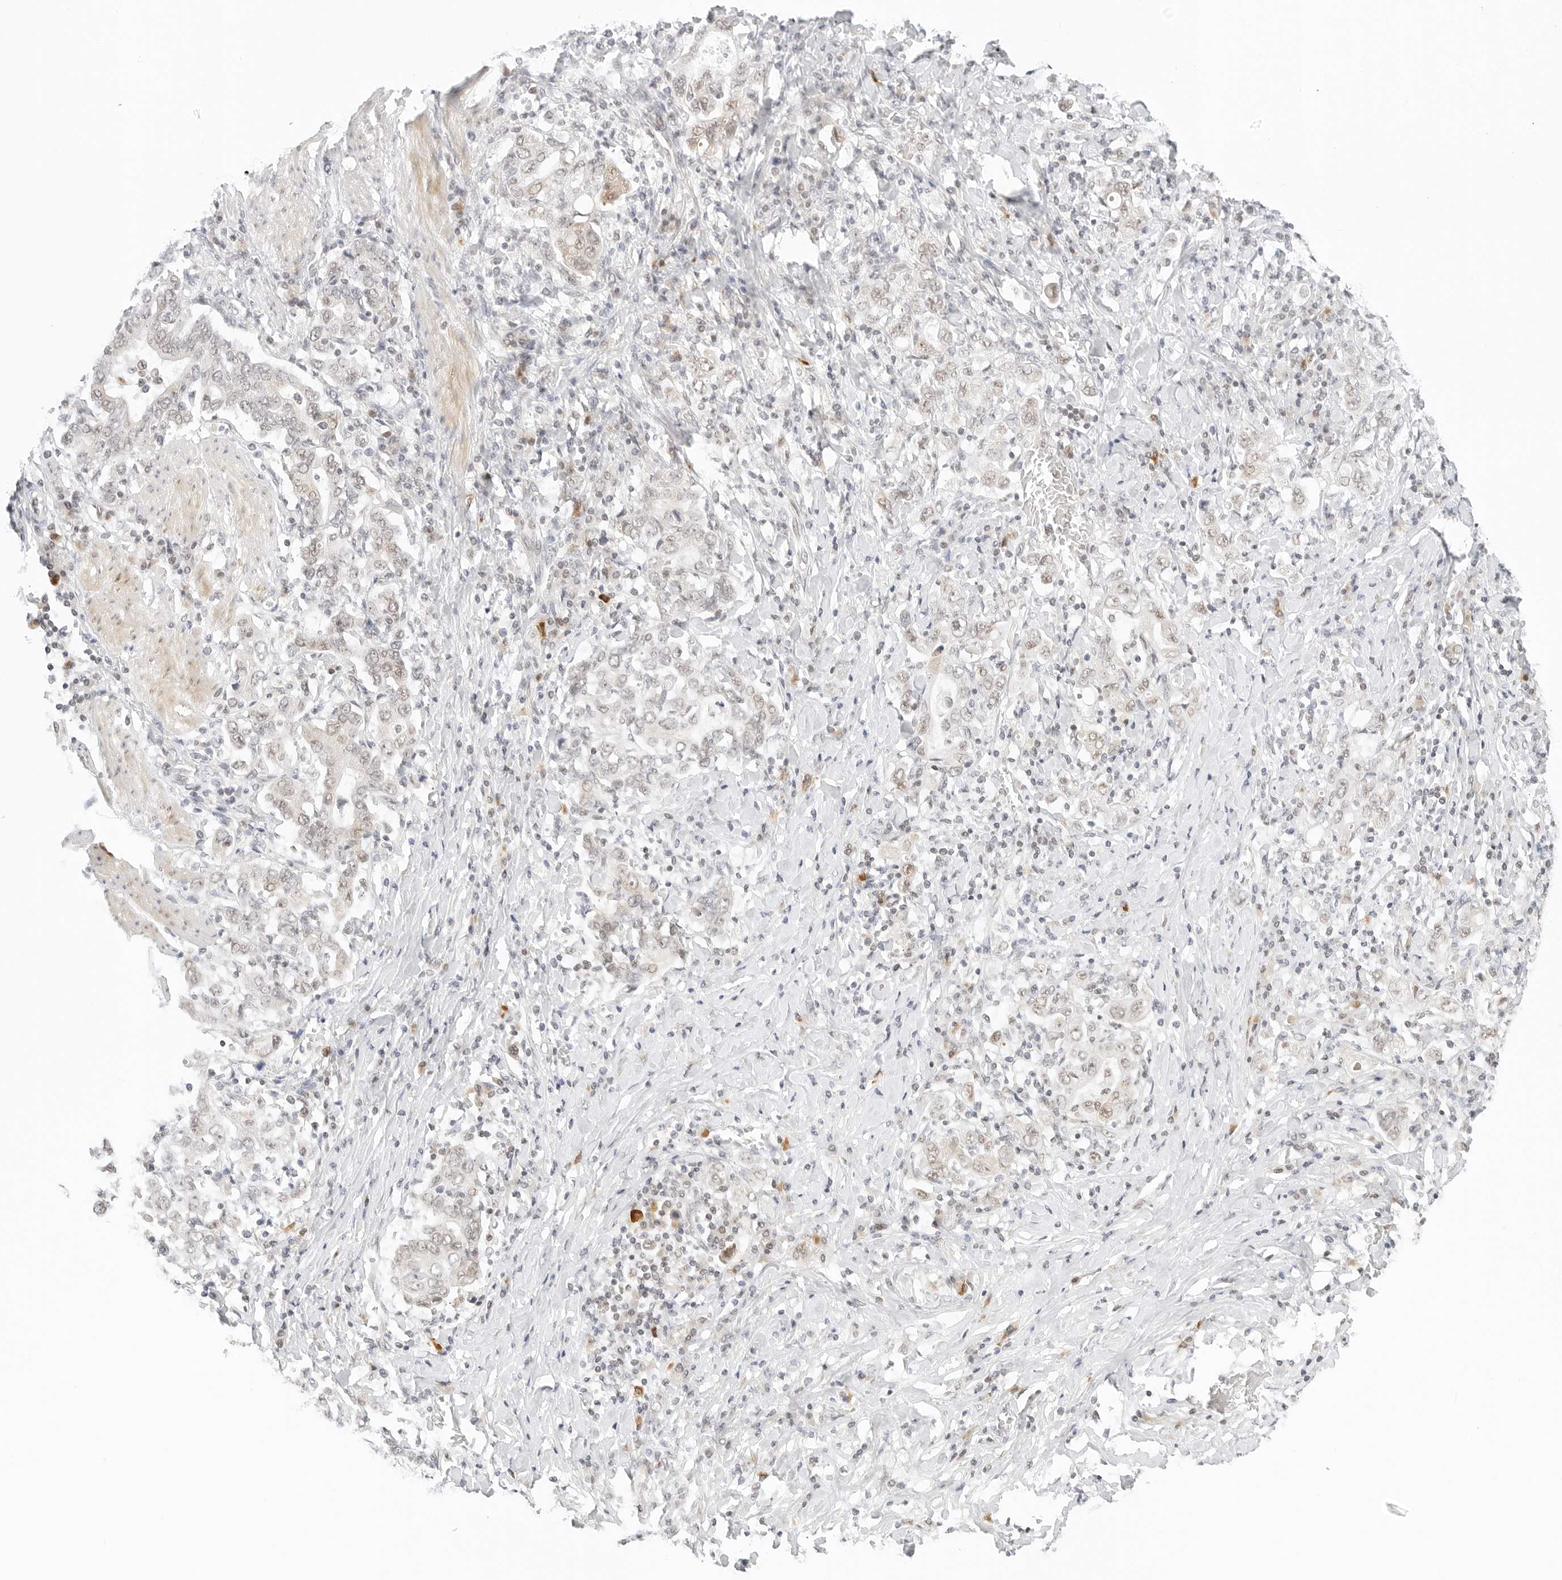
{"staining": {"intensity": "weak", "quantity": "25%-75%", "location": "nuclear"}, "tissue": "stomach cancer", "cell_type": "Tumor cells", "image_type": "cancer", "snomed": [{"axis": "morphology", "description": "Adenocarcinoma, NOS"}, {"axis": "topography", "description": "Stomach, upper"}], "caption": "Immunohistochemical staining of stomach cancer demonstrates low levels of weak nuclear protein expression in approximately 25%-75% of tumor cells. (Brightfield microscopy of DAB IHC at high magnification).", "gene": "NEO1", "patient": {"sex": "male", "age": 62}}